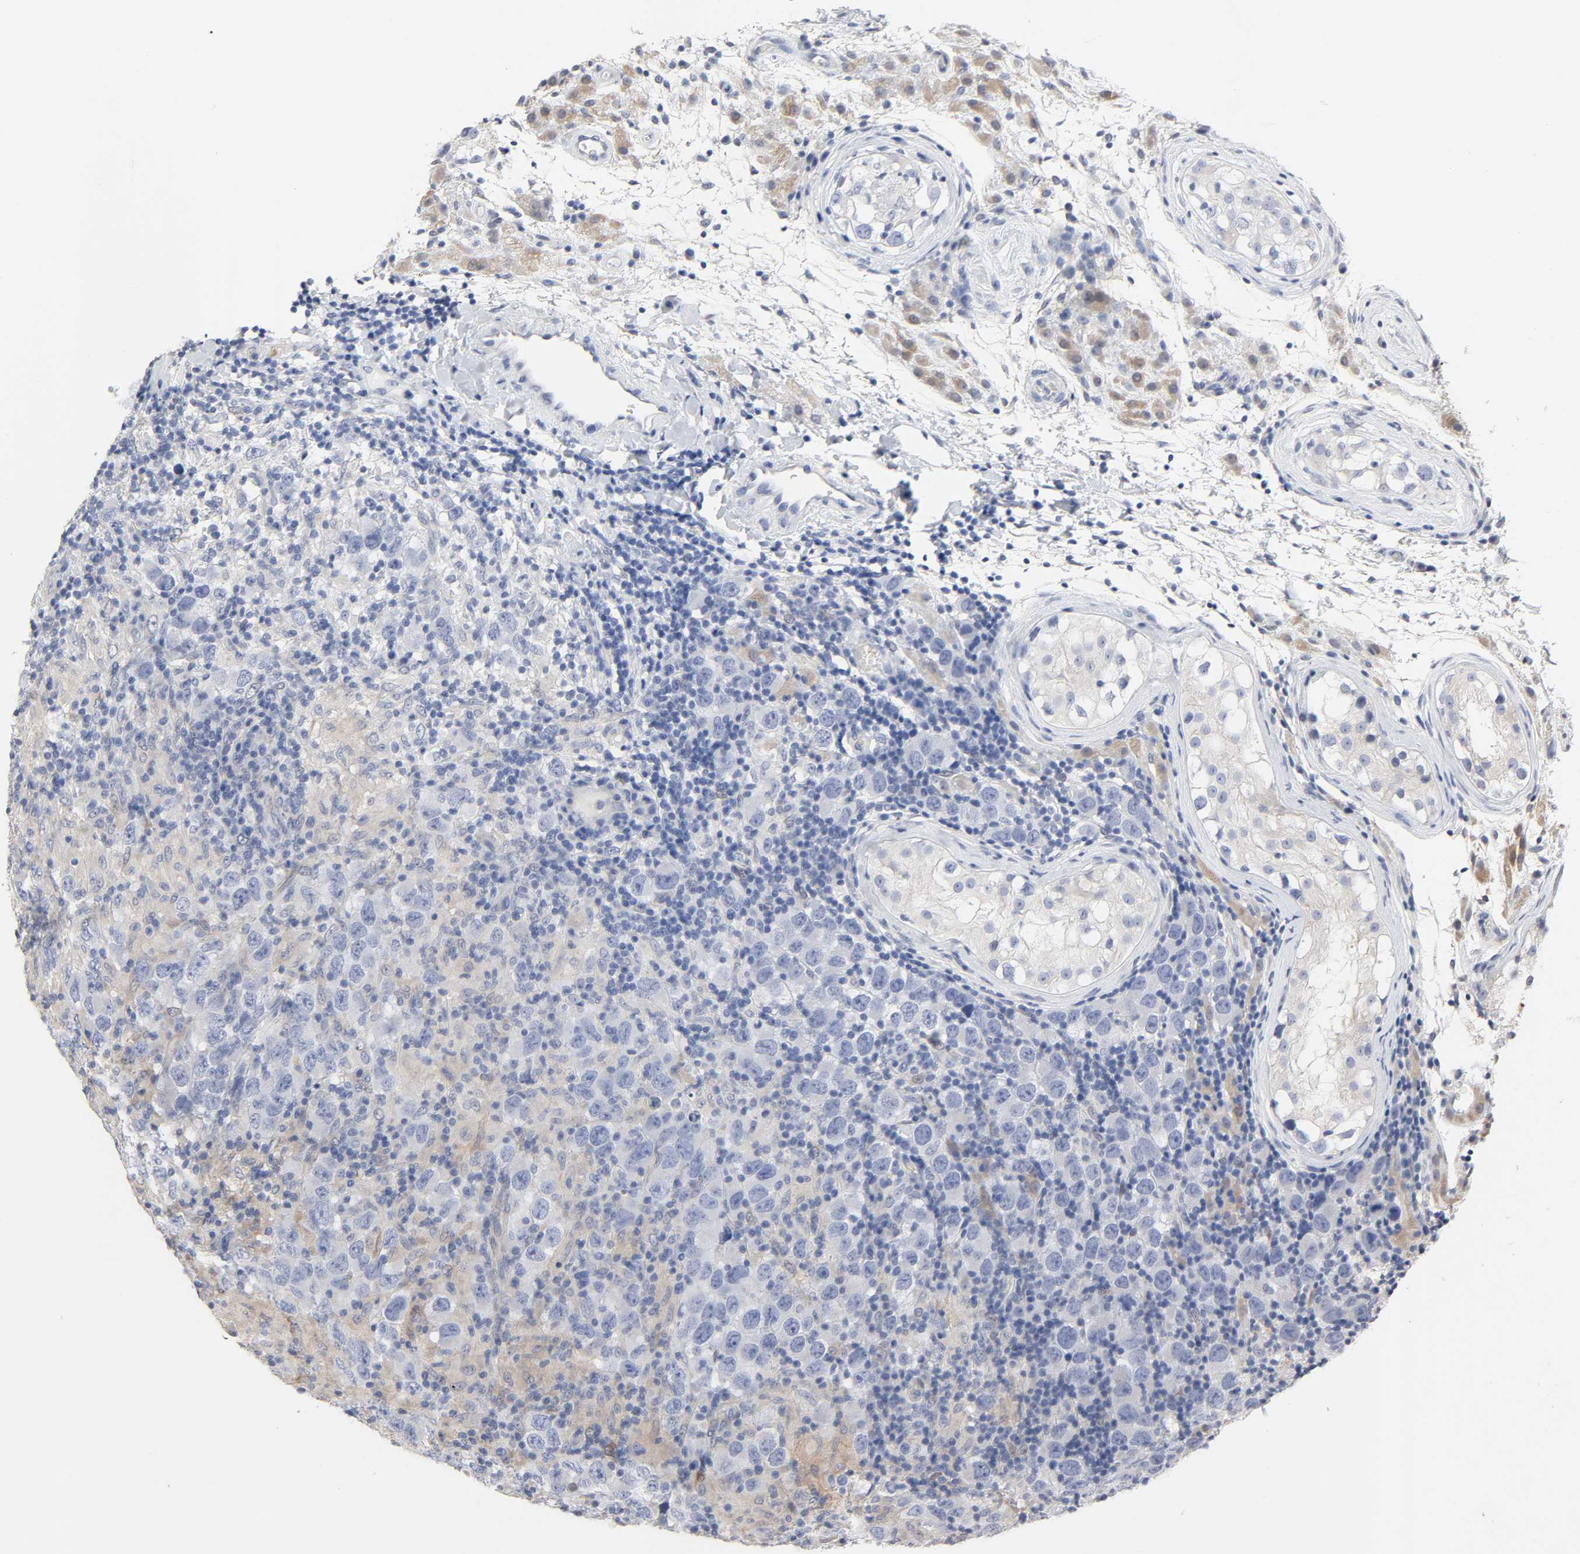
{"staining": {"intensity": "weak", "quantity": "<25%", "location": "cytoplasmic/membranous"}, "tissue": "testis cancer", "cell_type": "Tumor cells", "image_type": "cancer", "snomed": [{"axis": "morphology", "description": "Carcinoma, Embryonal, NOS"}, {"axis": "topography", "description": "Testis"}], "caption": "This micrograph is of testis embryonal carcinoma stained with immunohistochemistry to label a protein in brown with the nuclei are counter-stained blue. There is no expression in tumor cells.", "gene": "NDRG2", "patient": {"sex": "male", "age": 21}}